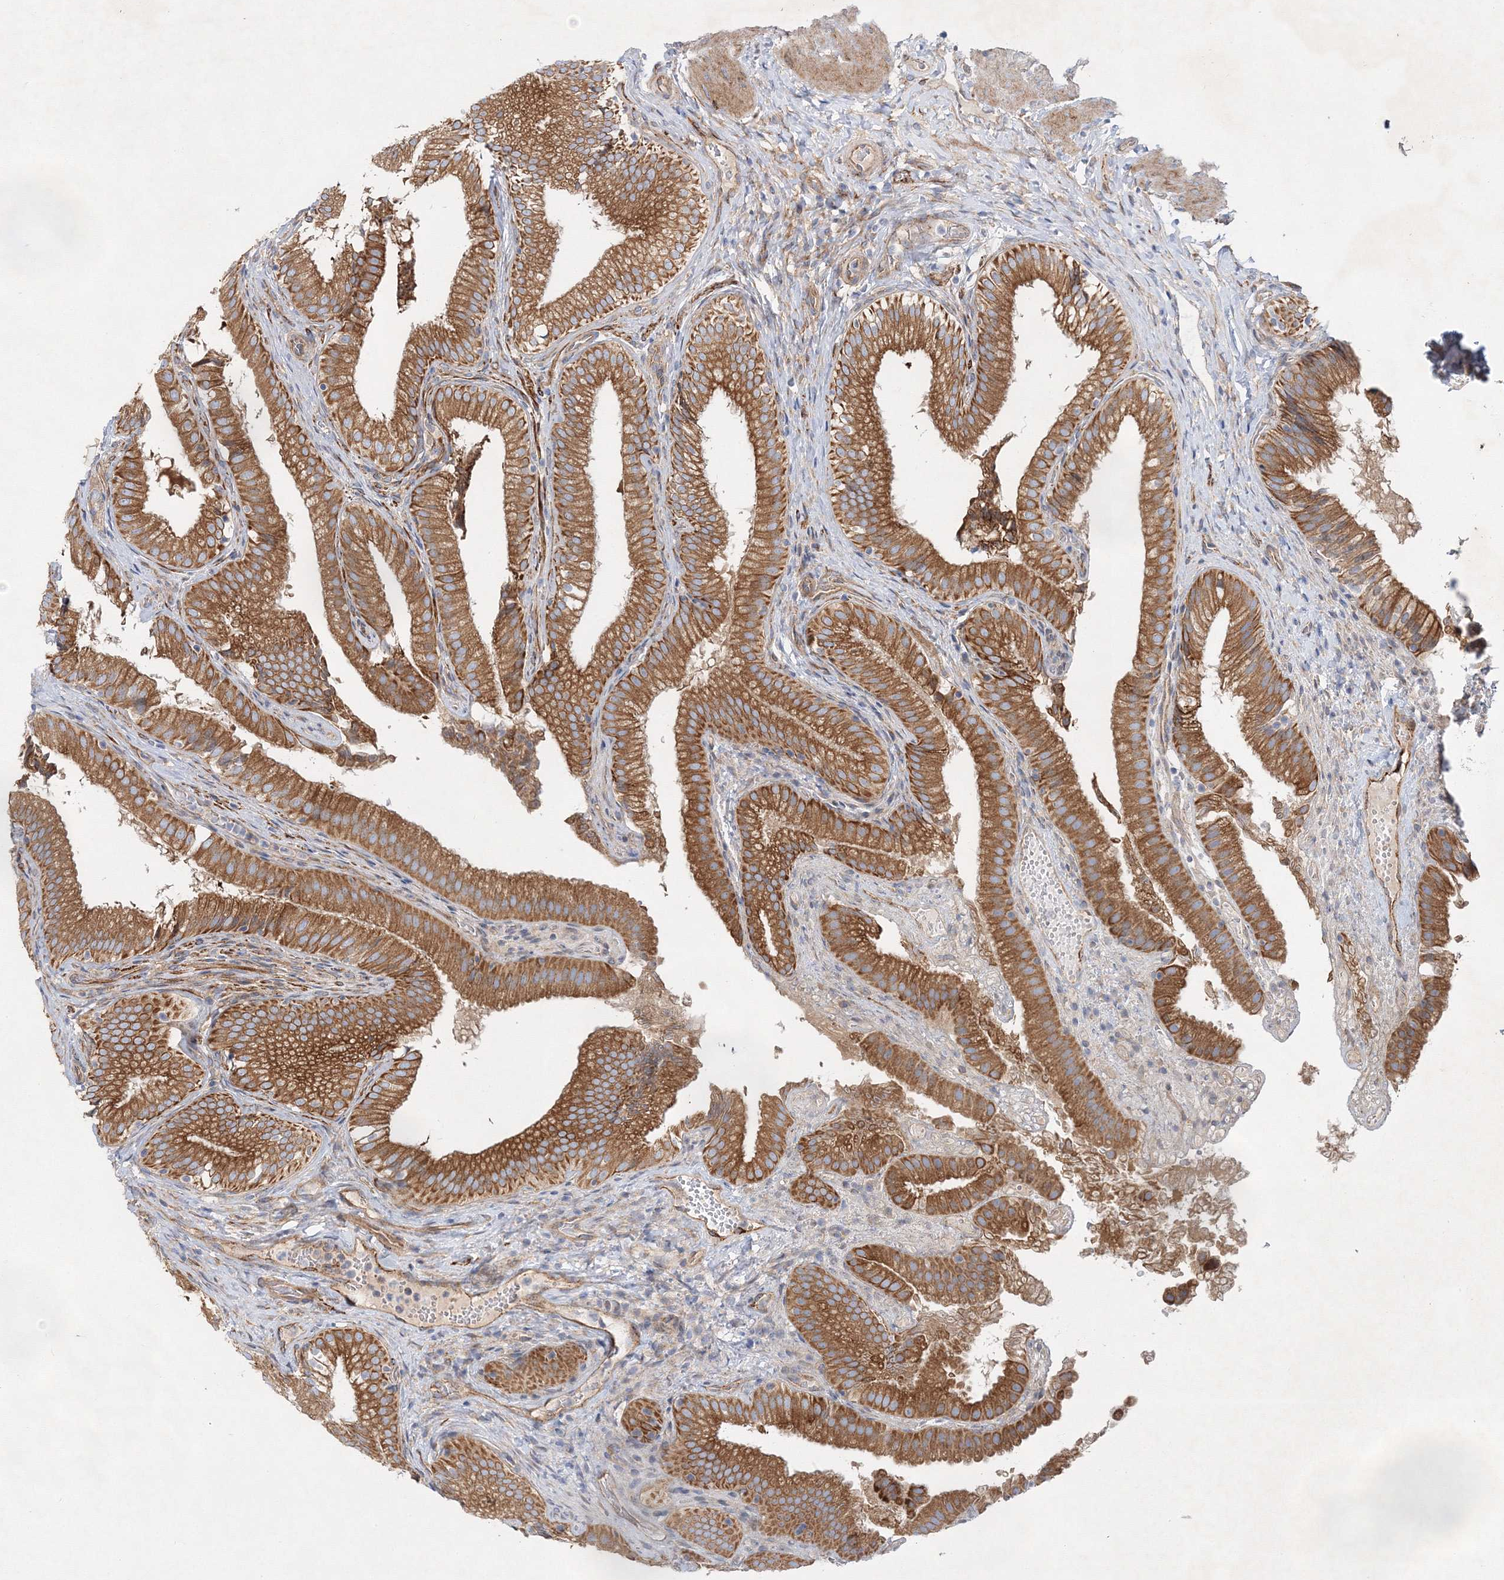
{"staining": {"intensity": "moderate", "quantity": ">75%", "location": "cytoplasmic/membranous"}, "tissue": "gallbladder", "cell_type": "Glandular cells", "image_type": "normal", "snomed": [{"axis": "morphology", "description": "Normal tissue, NOS"}, {"axis": "topography", "description": "Gallbladder"}], "caption": "Brown immunohistochemical staining in normal human gallbladder demonstrates moderate cytoplasmic/membranous positivity in approximately >75% of glandular cells.", "gene": "ZFYVE16", "patient": {"sex": "female", "age": 30}}